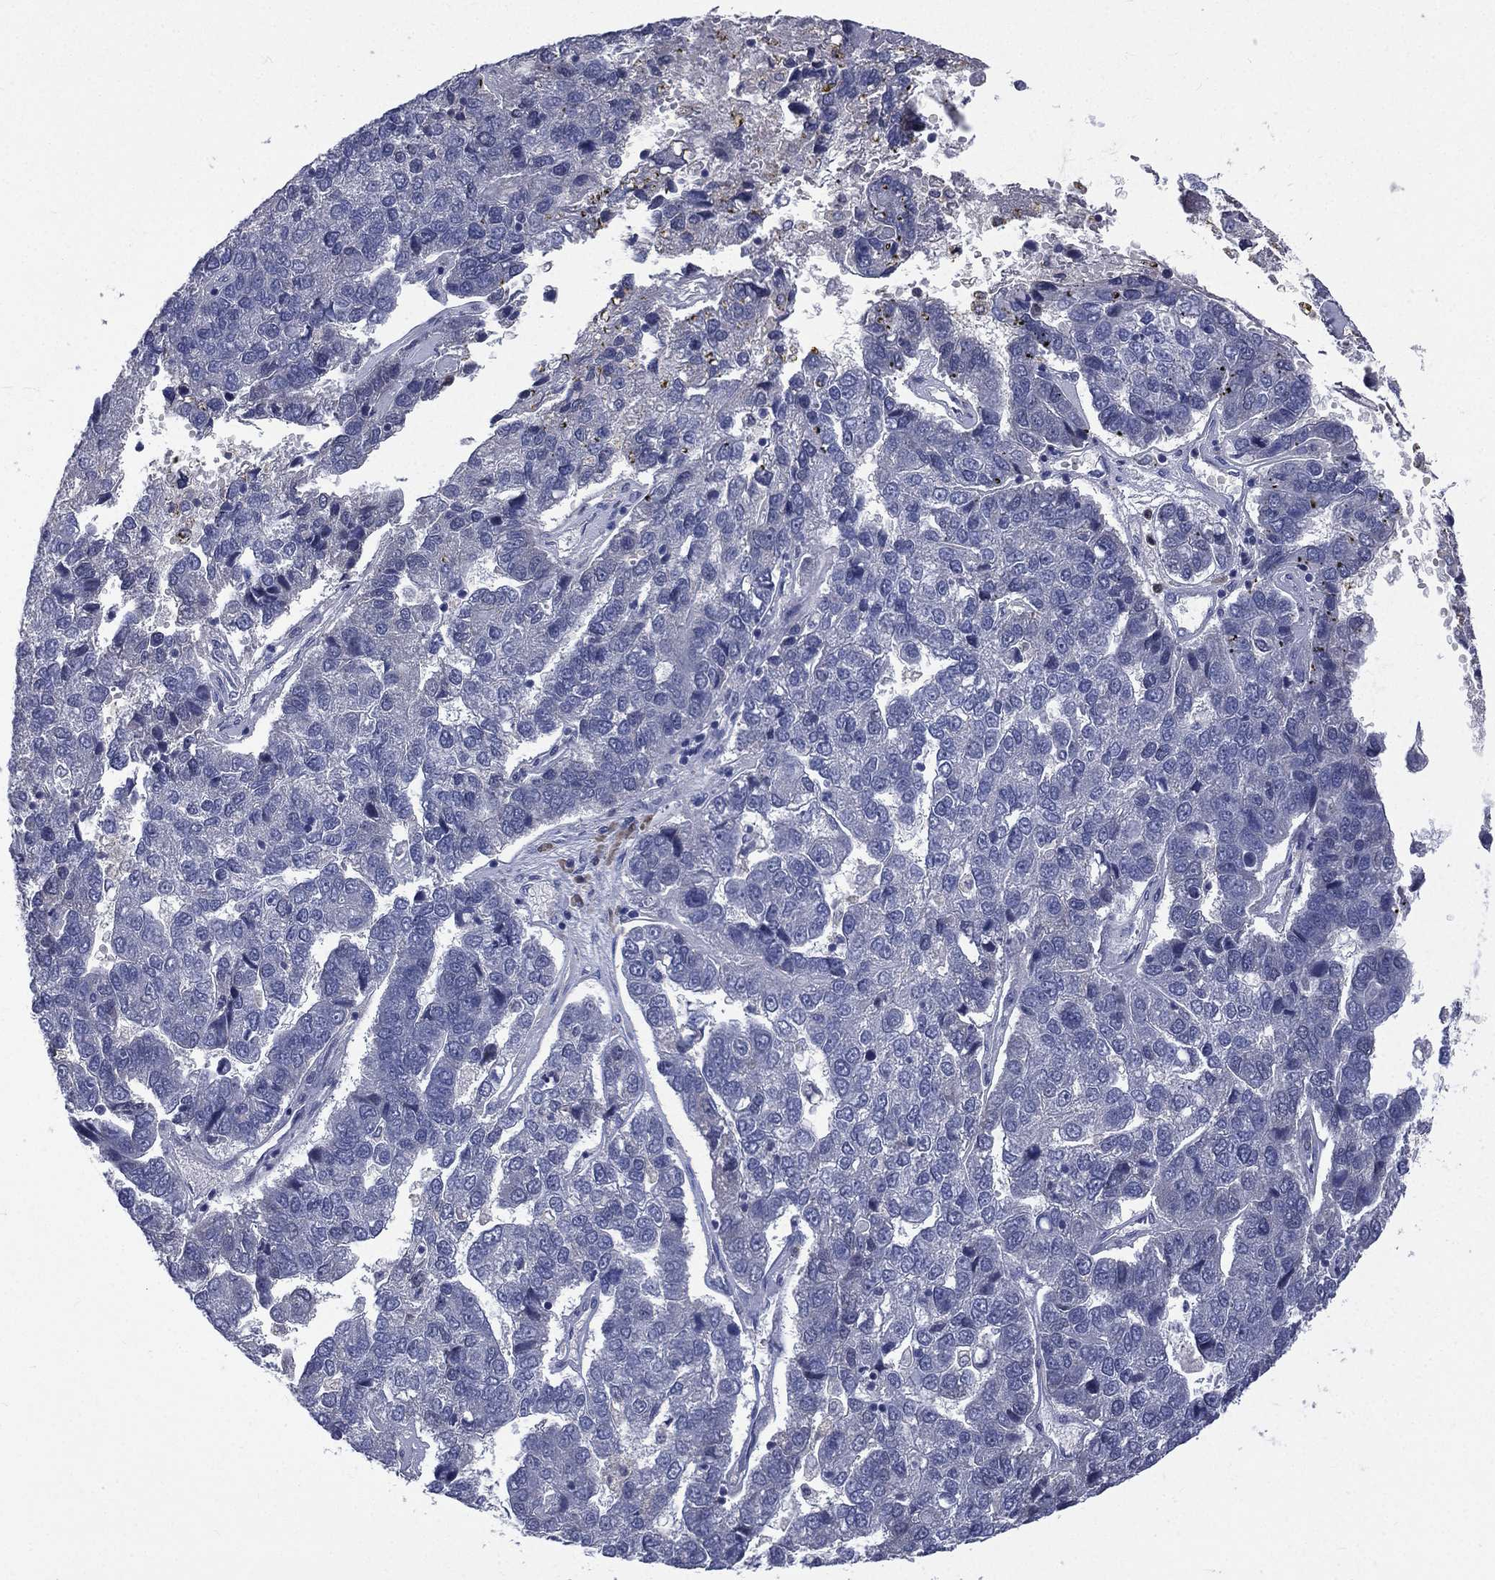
{"staining": {"intensity": "negative", "quantity": "none", "location": "none"}, "tissue": "pancreatic cancer", "cell_type": "Tumor cells", "image_type": "cancer", "snomed": [{"axis": "morphology", "description": "Adenocarcinoma, NOS"}, {"axis": "topography", "description": "Pancreas"}], "caption": "The immunohistochemistry (IHC) image has no significant staining in tumor cells of adenocarcinoma (pancreatic) tissue. The staining was performed using DAB to visualize the protein expression in brown, while the nuclei were stained in blue with hematoxylin (Magnification: 20x).", "gene": "CA12", "patient": {"sex": "female", "age": 61}}